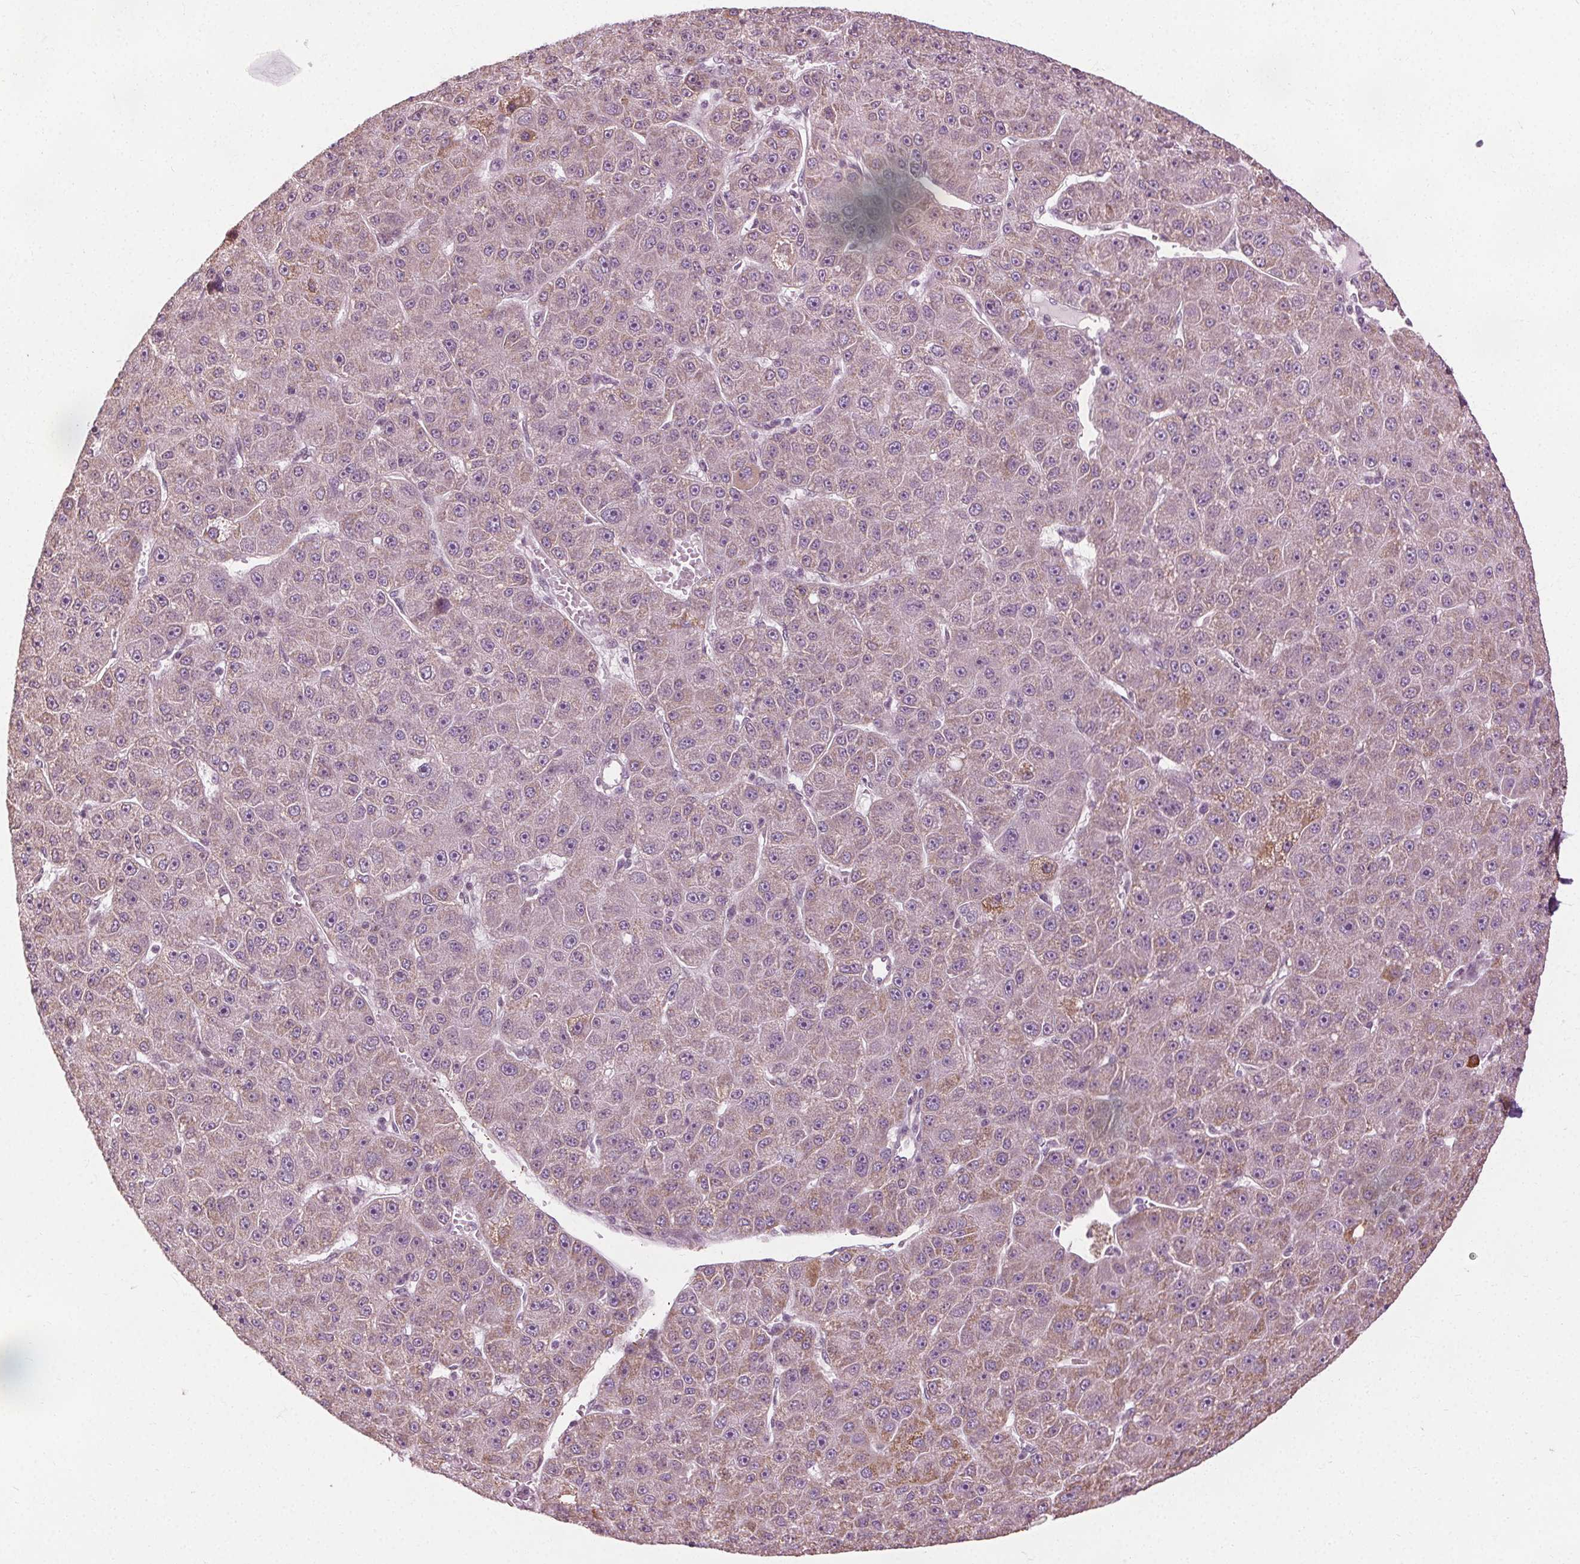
{"staining": {"intensity": "moderate", "quantity": "<25%", "location": "cytoplasmic/membranous"}, "tissue": "liver cancer", "cell_type": "Tumor cells", "image_type": "cancer", "snomed": [{"axis": "morphology", "description": "Carcinoma, Hepatocellular, NOS"}, {"axis": "topography", "description": "Liver"}], "caption": "IHC histopathology image of liver cancer (hepatocellular carcinoma) stained for a protein (brown), which displays low levels of moderate cytoplasmic/membranous positivity in about <25% of tumor cells.", "gene": "LFNG", "patient": {"sex": "male", "age": 67}}